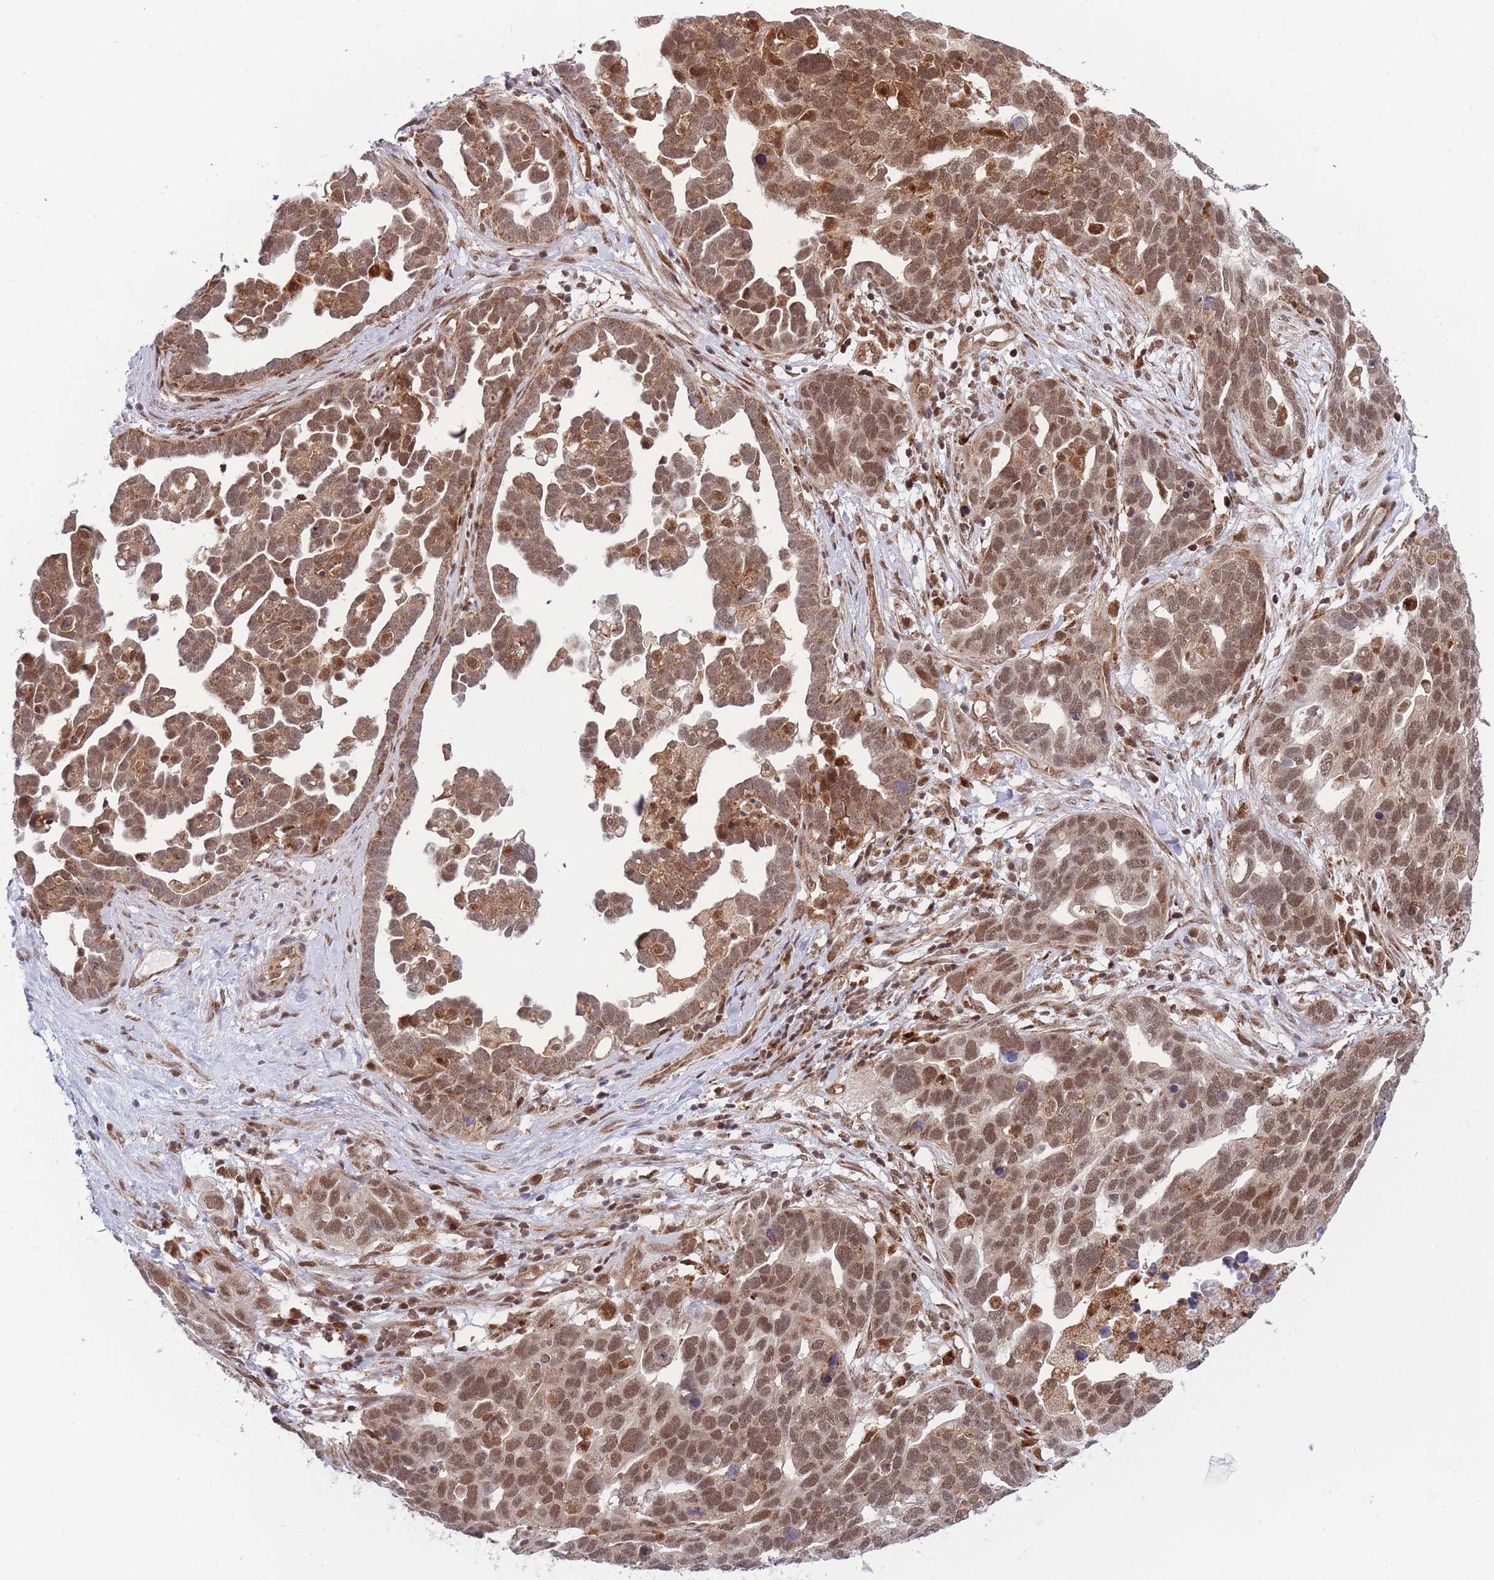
{"staining": {"intensity": "moderate", "quantity": ">75%", "location": "nuclear"}, "tissue": "ovarian cancer", "cell_type": "Tumor cells", "image_type": "cancer", "snomed": [{"axis": "morphology", "description": "Cystadenocarcinoma, serous, NOS"}, {"axis": "topography", "description": "Ovary"}], "caption": "Immunohistochemical staining of ovarian cancer reveals medium levels of moderate nuclear positivity in approximately >75% of tumor cells.", "gene": "BOD1L1", "patient": {"sex": "female", "age": 54}}